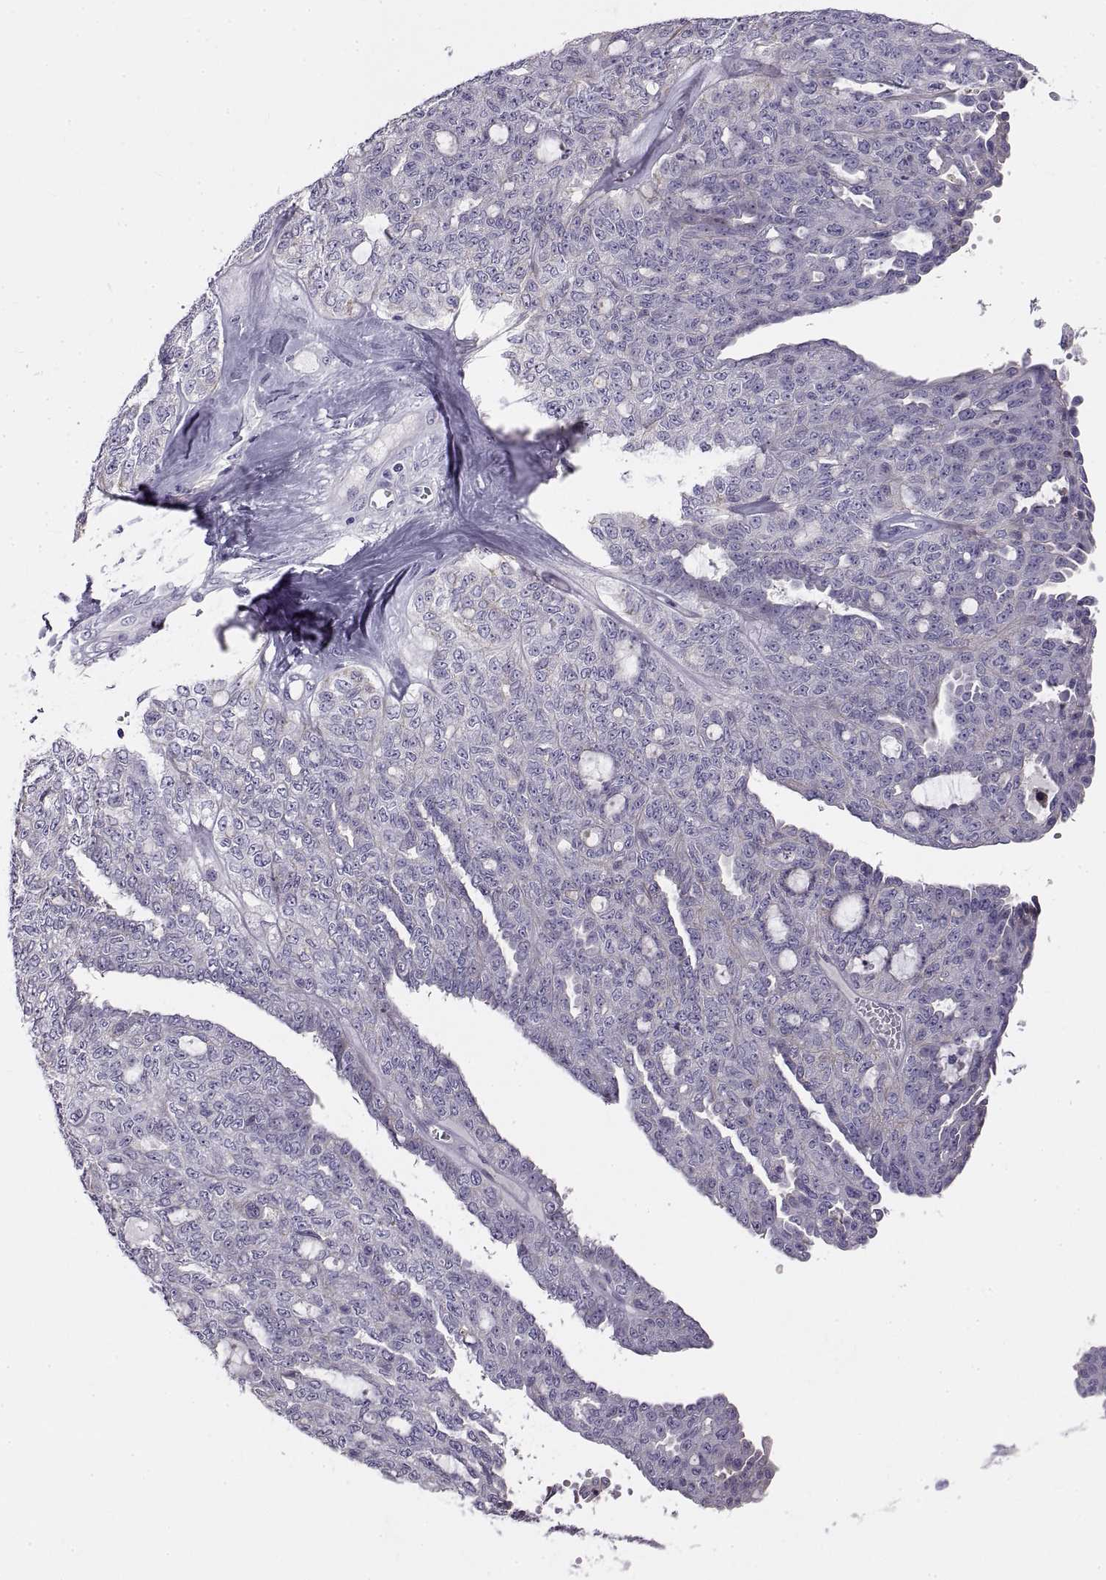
{"staining": {"intensity": "negative", "quantity": "none", "location": "none"}, "tissue": "ovarian cancer", "cell_type": "Tumor cells", "image_type": "cancer", "snomed": [{"axis": "morphology", "description": "Cystadenocarcinoma, serous, NOS"}, {"axis": "topography", "description": "Ovary"}], "caption": "The image exhibits no significant expression in tumor cells of serous cystadenocarcinoma (ovarian).", "gene": "CRYBB3", "patient": {"sex": "female", "age": 71}}